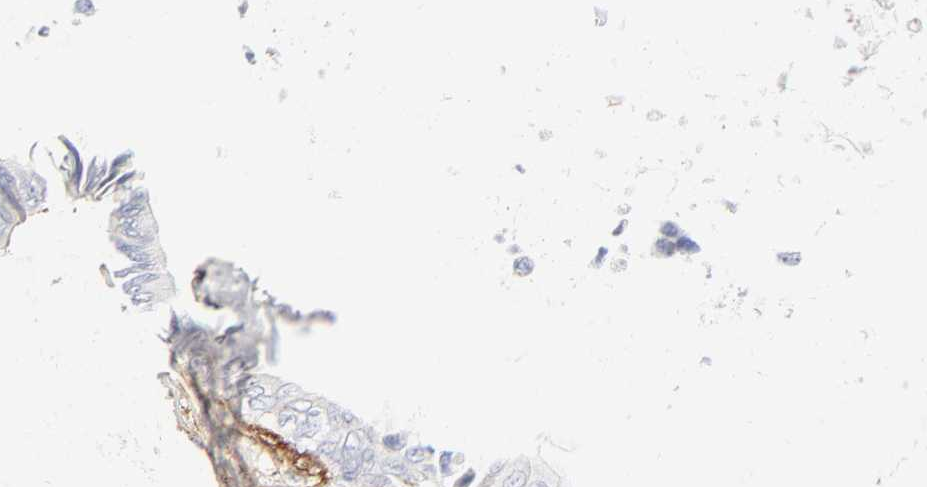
{"staining": {"intensity": "negative", "quantity": "none", "location": "none"}, "tissue": "colorectal cancer", "cell_type": "Tumor cells", "image_type": "cancer", "snomed": [{"axis": "morphology", "description": "Normal tissue, NOS"}, {"axis": "morphology", "description": "Adenocarcinoma, NOS"}, {"axis": "topography", "description": "Rectum"}, {"axis": "topography", "description": "Peripheral nerve tissue"}], "caption": "Immunohistochemistry of human colorectal cancer (adenocarcinoma) demonstrates no expression in tumor cells.", "gene": "ITGA5", "patient": {"sex": "female", "age": 77}}